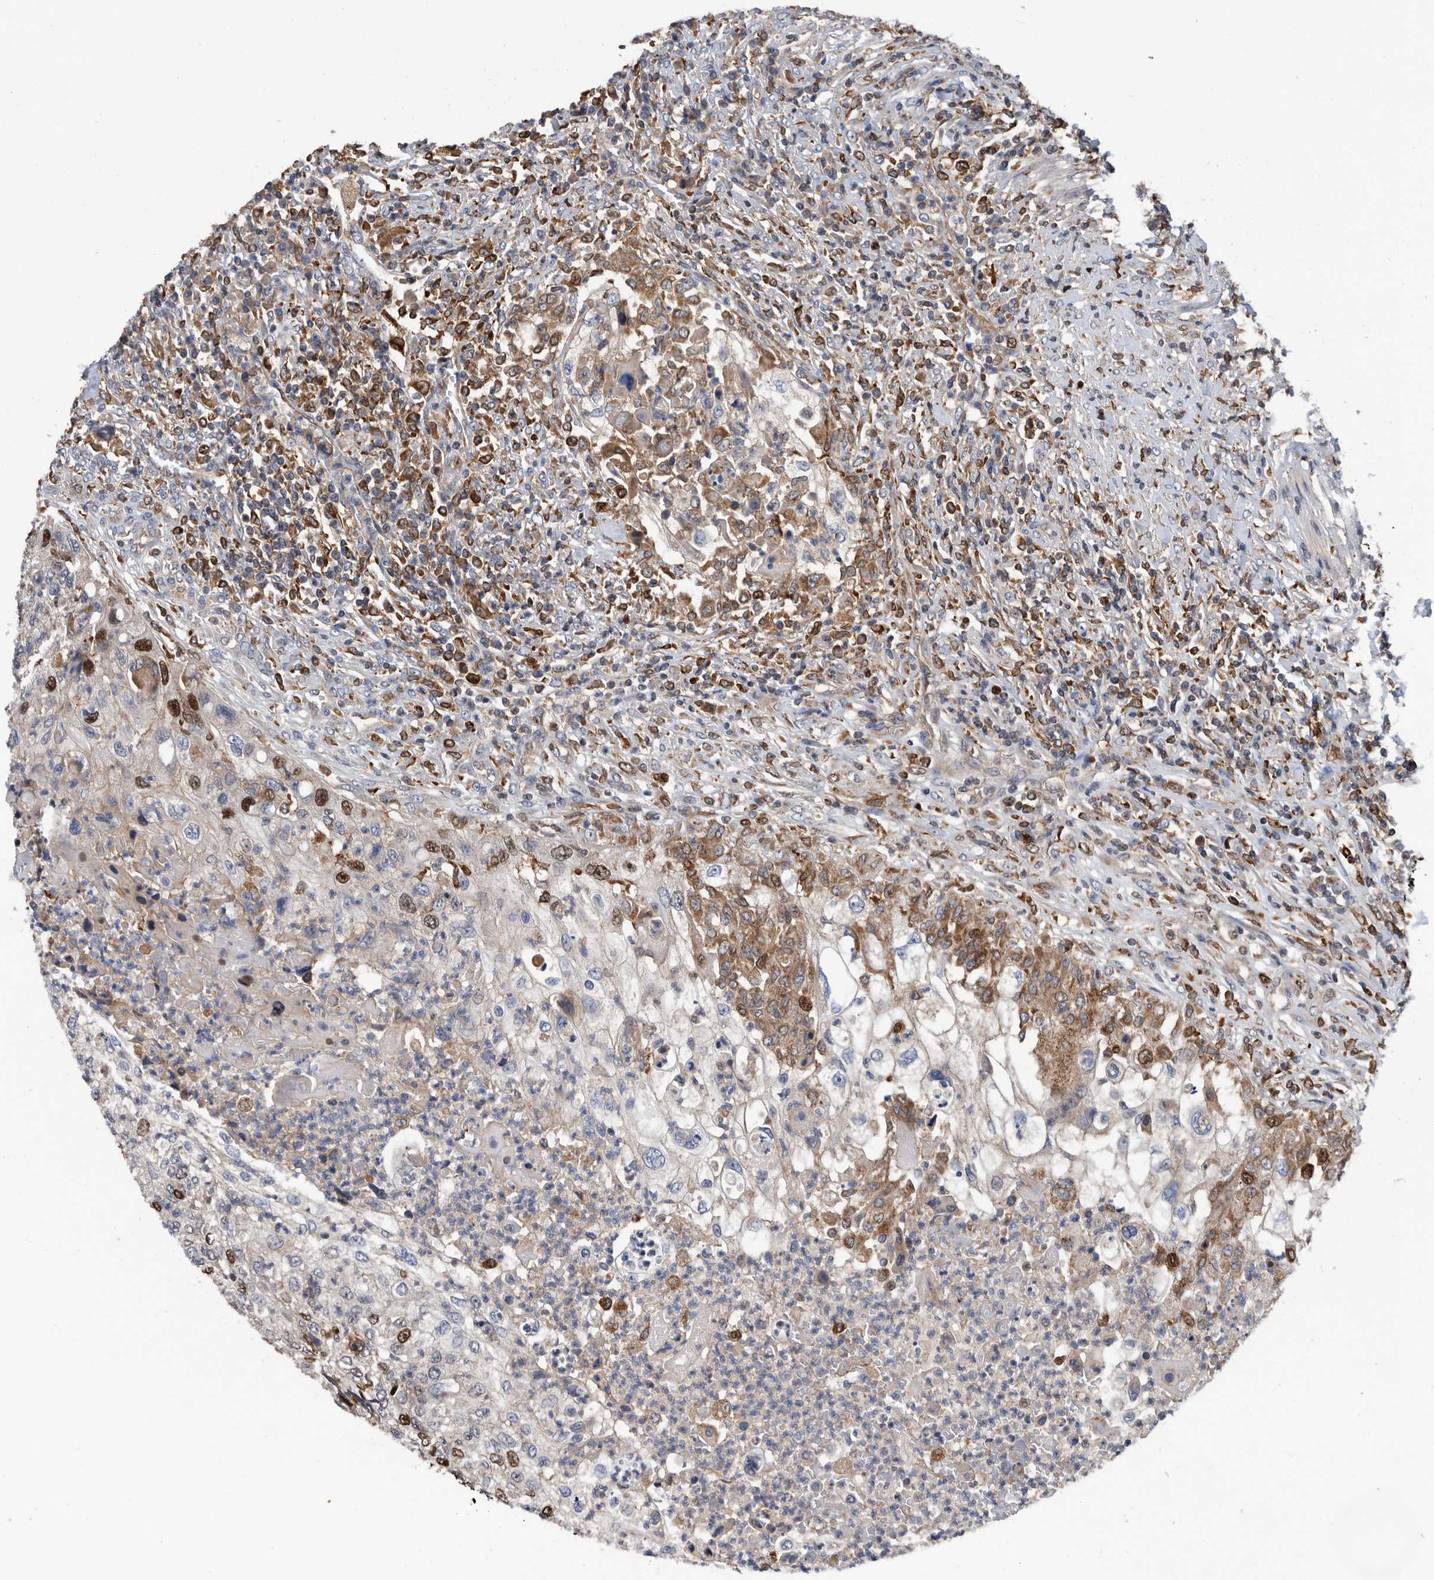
{"staining": {"intensity": "strong", "quantity": "<25%", "location": "nuclear"}, "tissue": "urothelial cancer", "cell_type": "Tumor cells", "image_type": "cancer", "snomed": [{"axis": "morphology", "description": "Urothelial carcinoma, High grade"}, {"axis": "topography", "description": "Urinary bladder"}], "caption": "A brown stain shows strong nuclear staining of a protein in urothelial cancer tumor cells.", "gene": "ATAD2", "patient": {"sex": "female", "age": 60}}